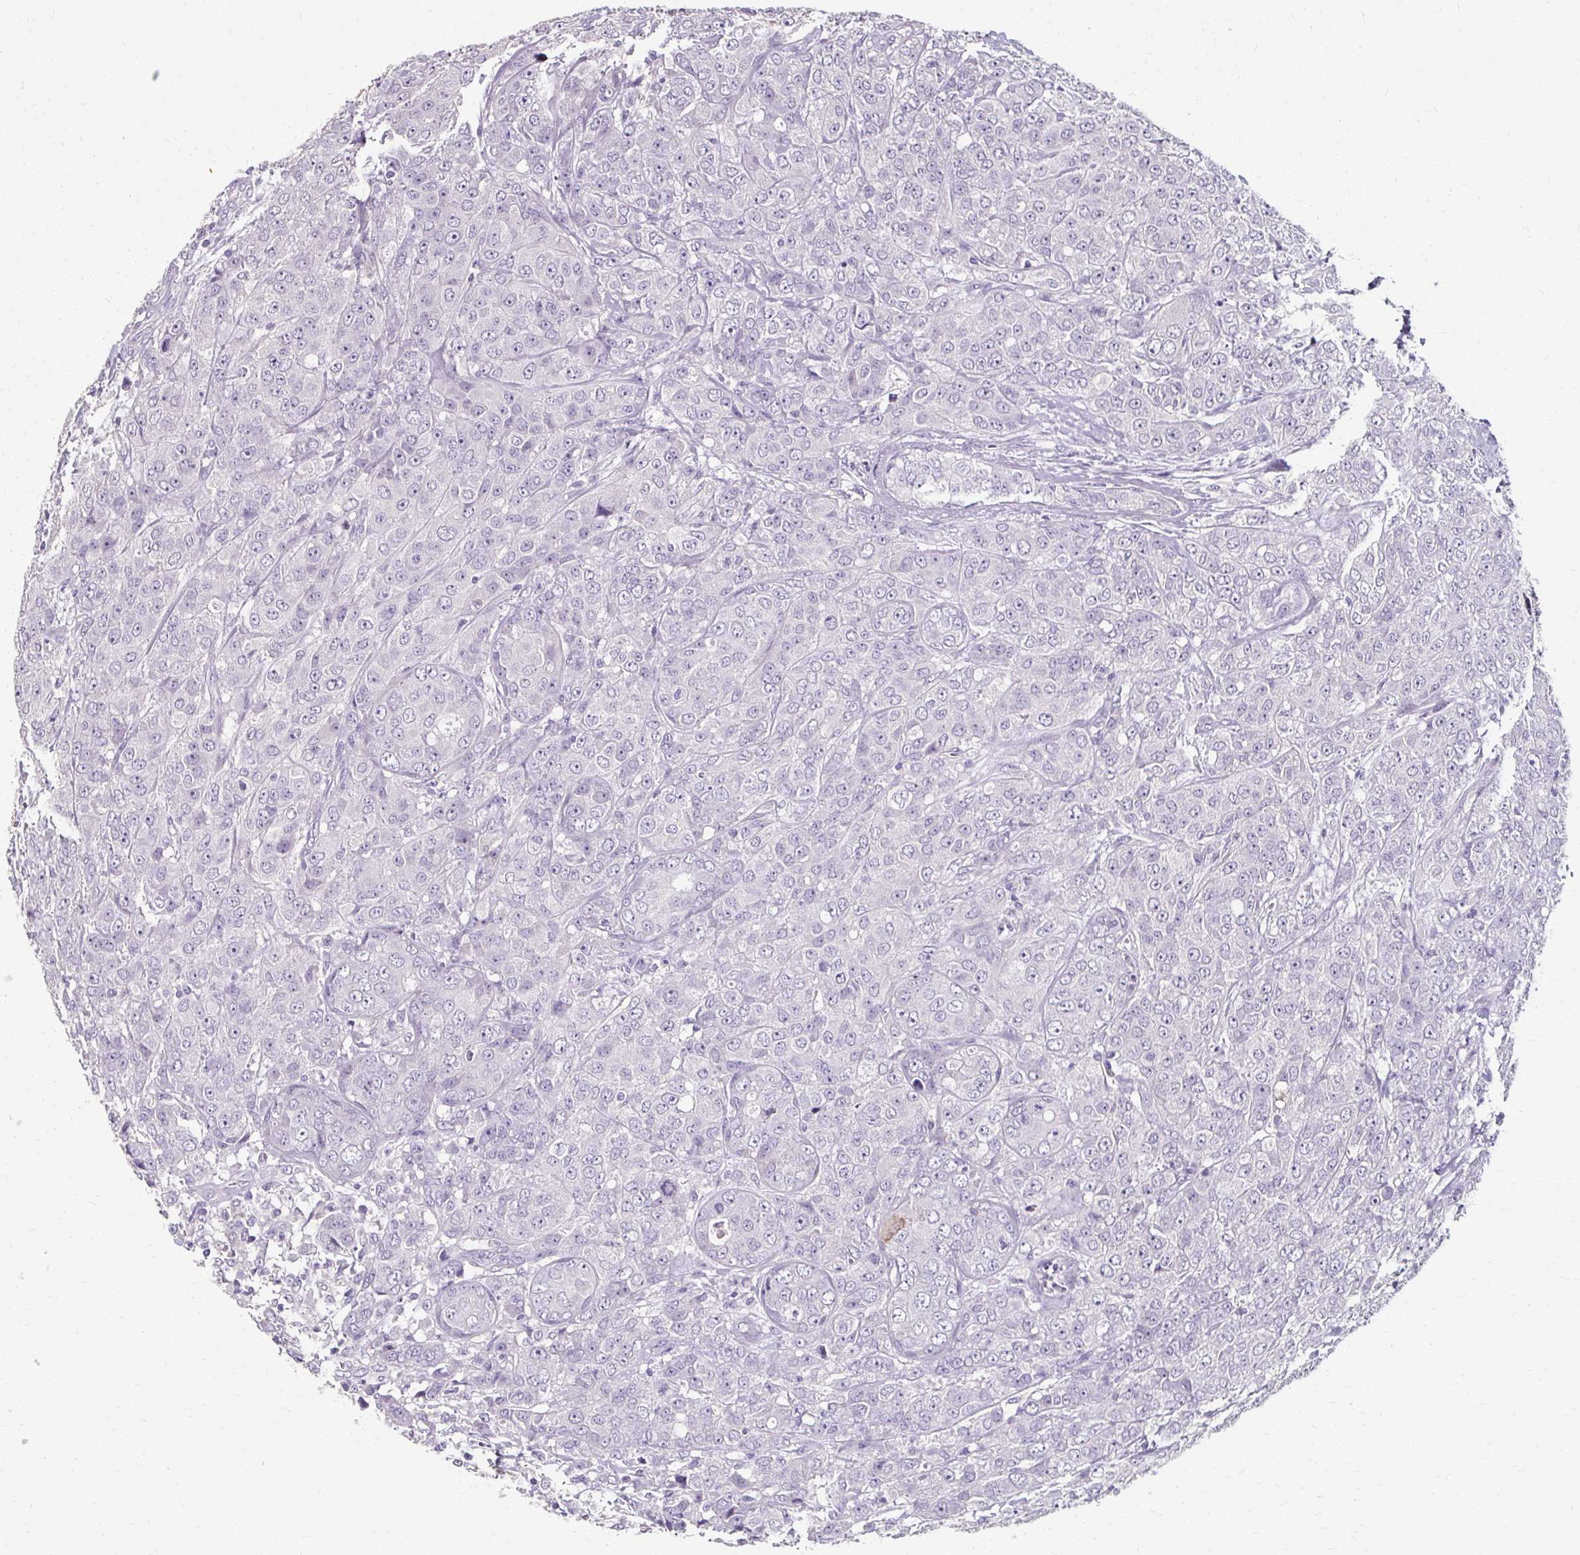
{"staining": {"intensity": "negative", "quantity": "none", "location": "none"}, "tissue": "breast cancer", "cell_type": "Tumor cells", "image_type": "cancer", "snomed": [{"axis": "morphology", "description": "Duct carcinoma"}, {"axis": "topography", "description": "Breast"}], "caption": "Tumor cells are negative for protein expression in human breast cancer.", "gene": "KLHL24", "patient": {"sex": "female", "age": 43}}